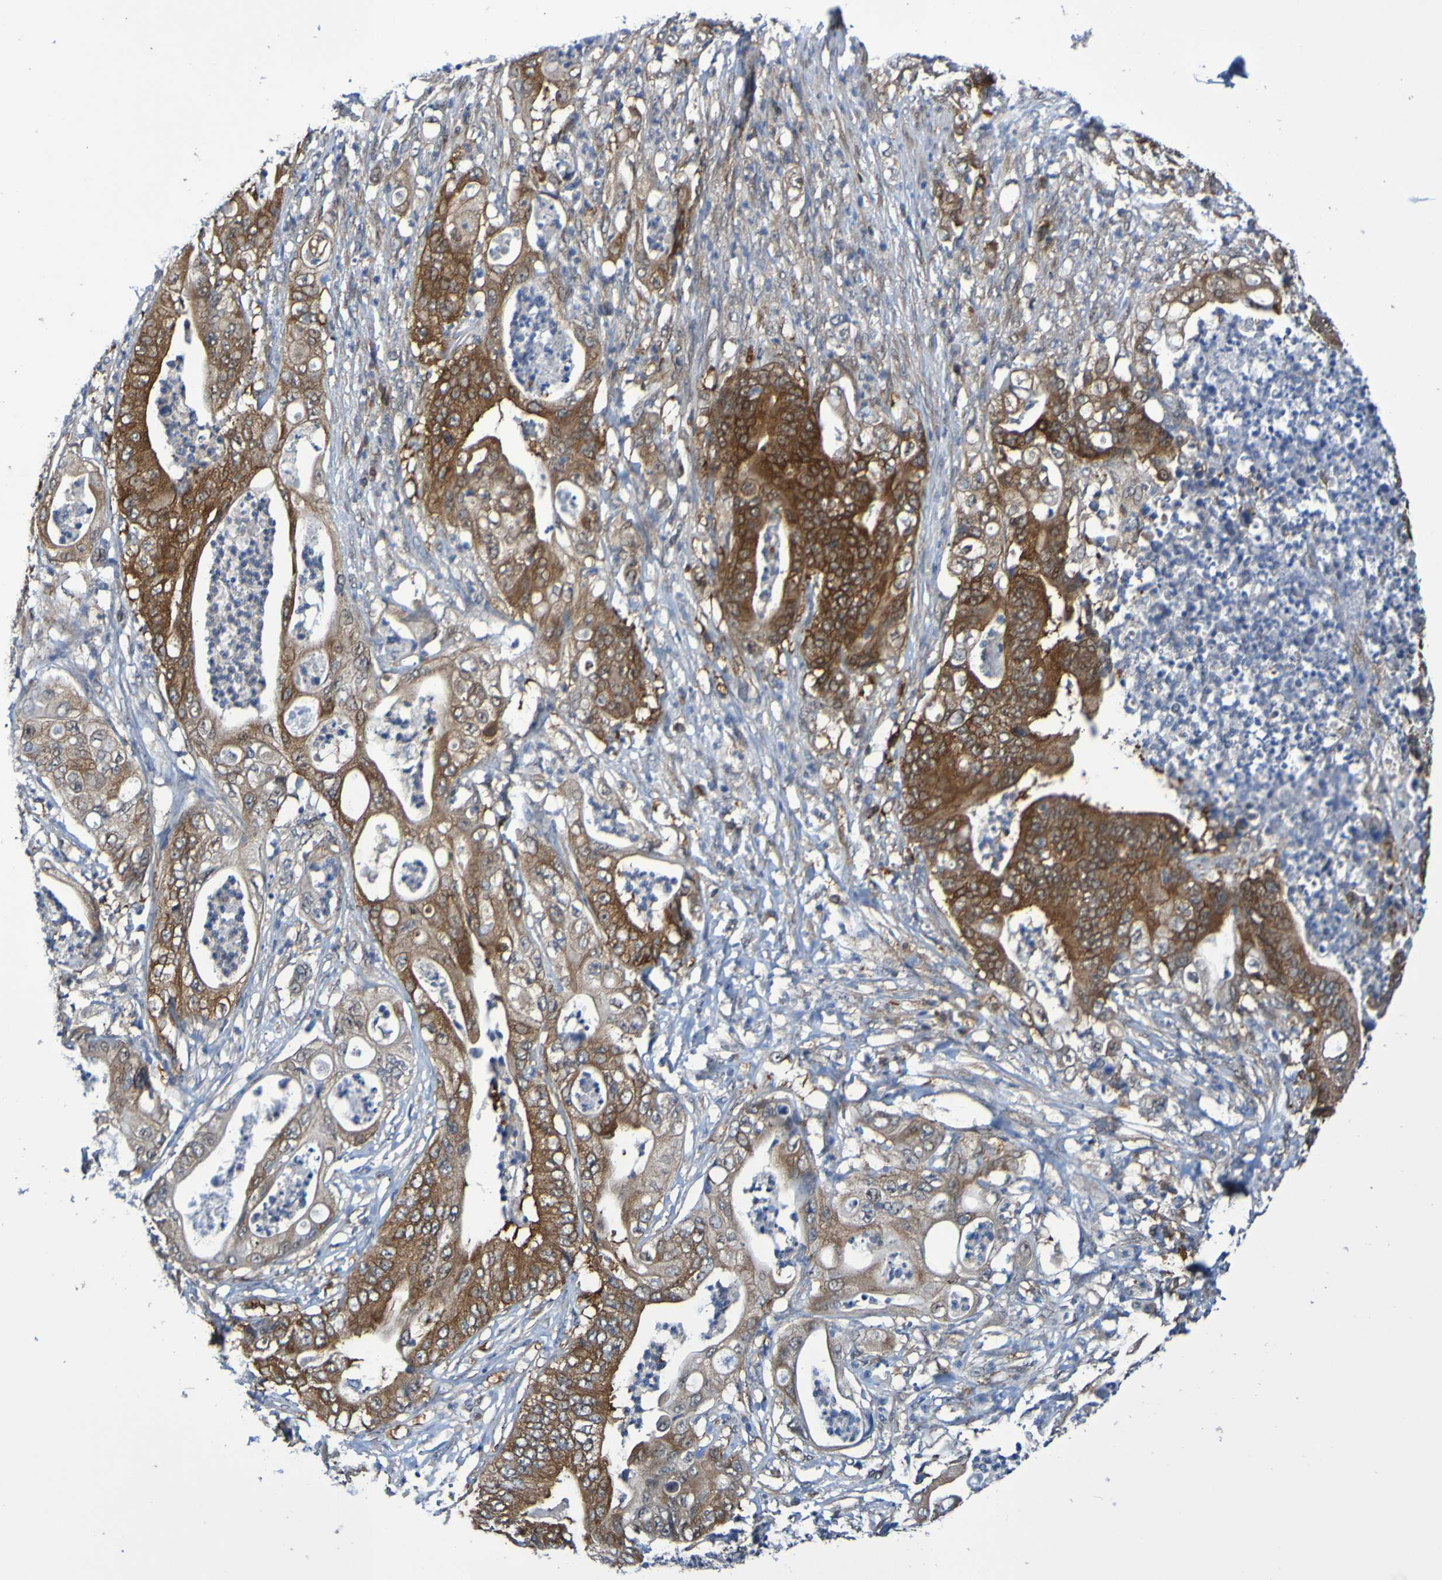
{"staining": {"intensity": "strong", "quantity": ">75%", "location": "cytoplasmic/membranous"}, "tissue": "stomach cancer", "cell_type": "Tumor cells", "image_type": "cancer", "snomed": [{"axis": "morphology", "description": "Adenocarcinoma, NOS"}, {"axis": "topography", "description": "Stomach"}], "caption": "Immunohistochemistry (IHC) histopathology image of neoplastic tissue: human stomach cancer stained using immunohistochemistry (IHC) reveals high levels of strong protein expression localized specifically in the cytoplasmic/membranous of tumor cells, appearing as a cytoplasmic/membranous brown color.", "gene": "ATIC", "patient": {"sex": "female", "age": 73}}